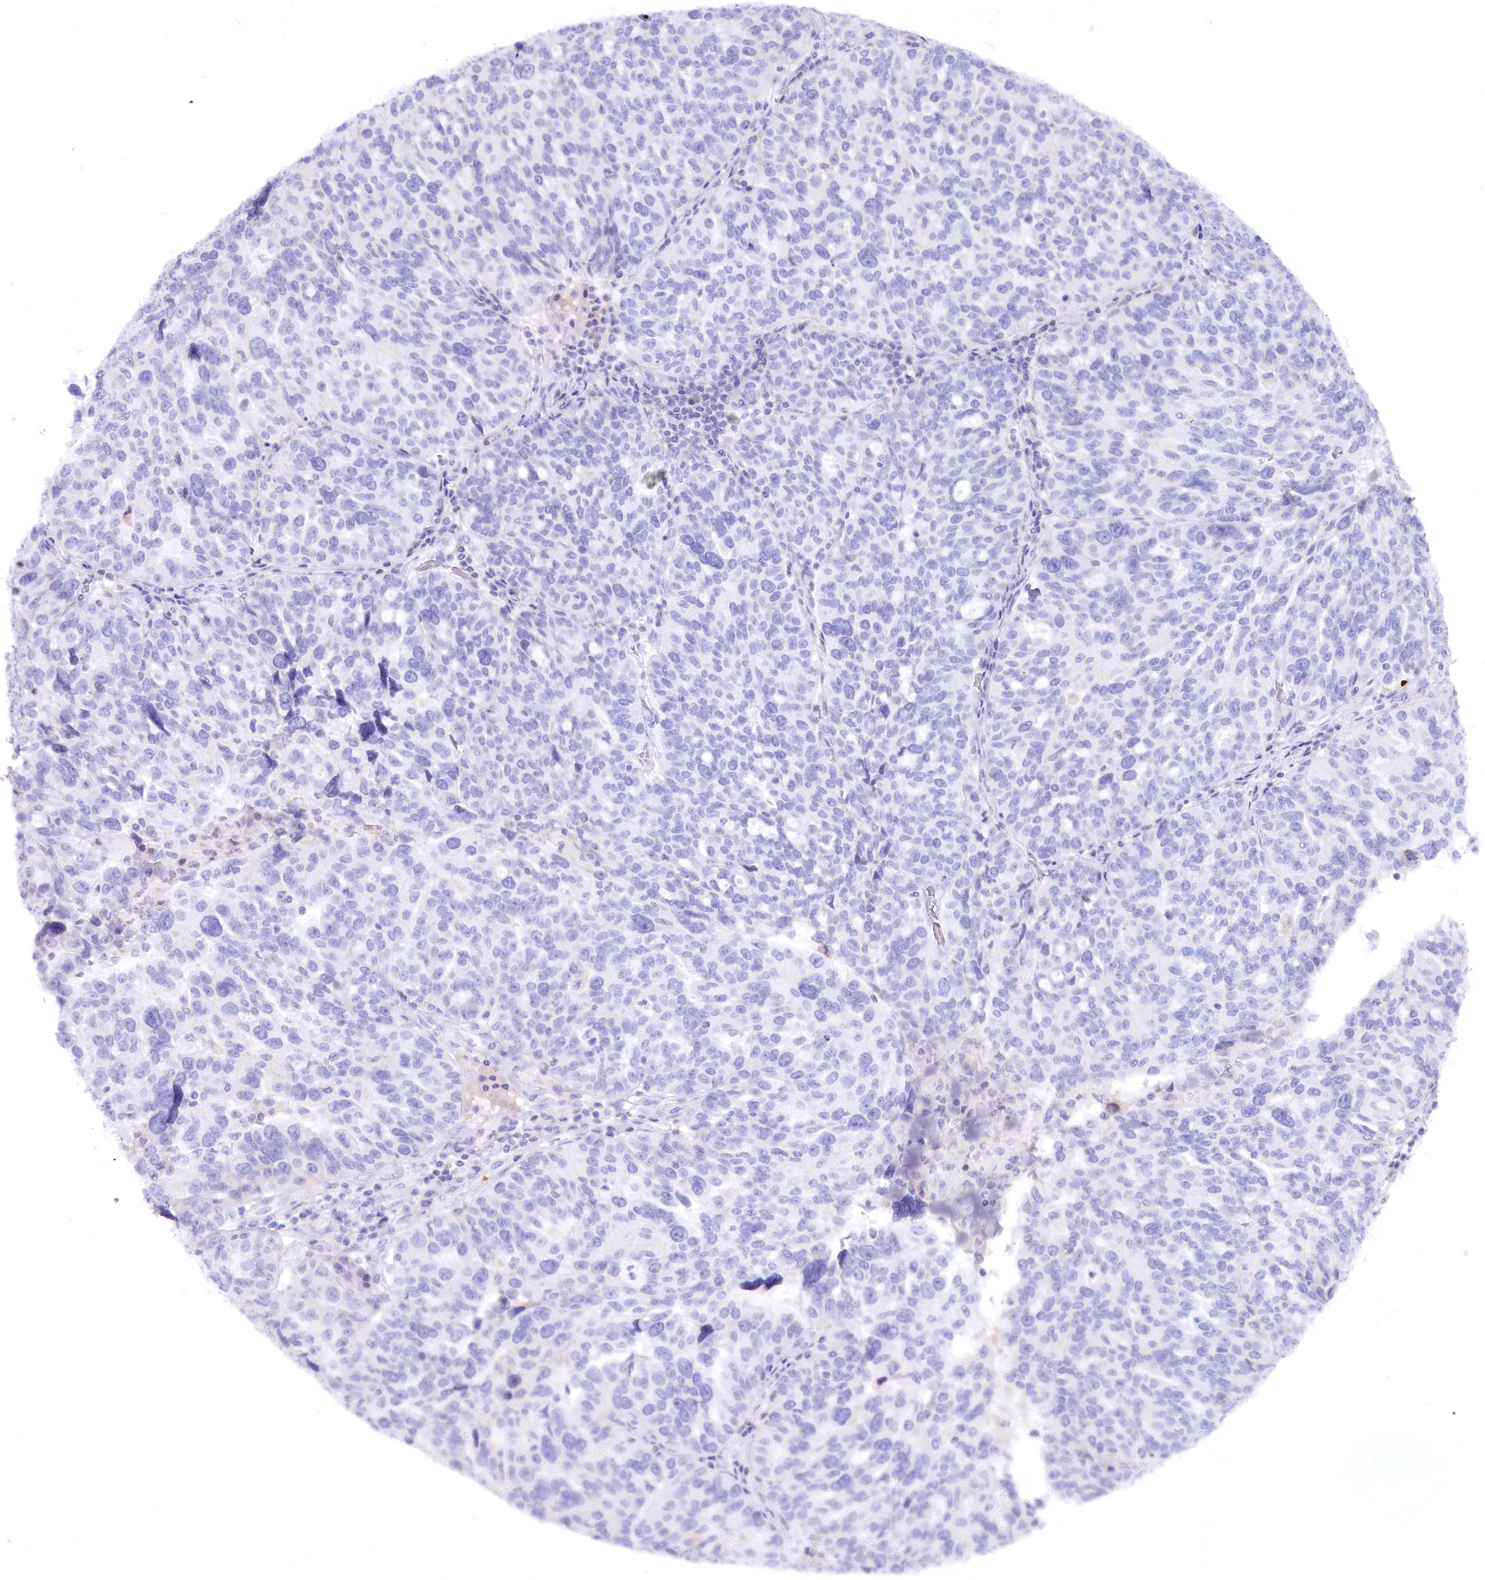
{"staining": {"intensity": "negative", "quantity": "none", "location": "none"}, "tissue": "ovarian cancer", "cell_type": "Tumor cells", "image_type": "cancer", "snomed": [{"axis": "morphology", "description": "Cystadenocarcinoma, serous, NOS"}, {"axis": "topography", "description": "Ovary"}], "caption": "Serous cystadenocarcinoma (ovarian) stained for a protein using immunohistochemistry shows no staining tumor cells.", "gene": "MYOZ1", "patient": {"sex": "female", "age": 59}}